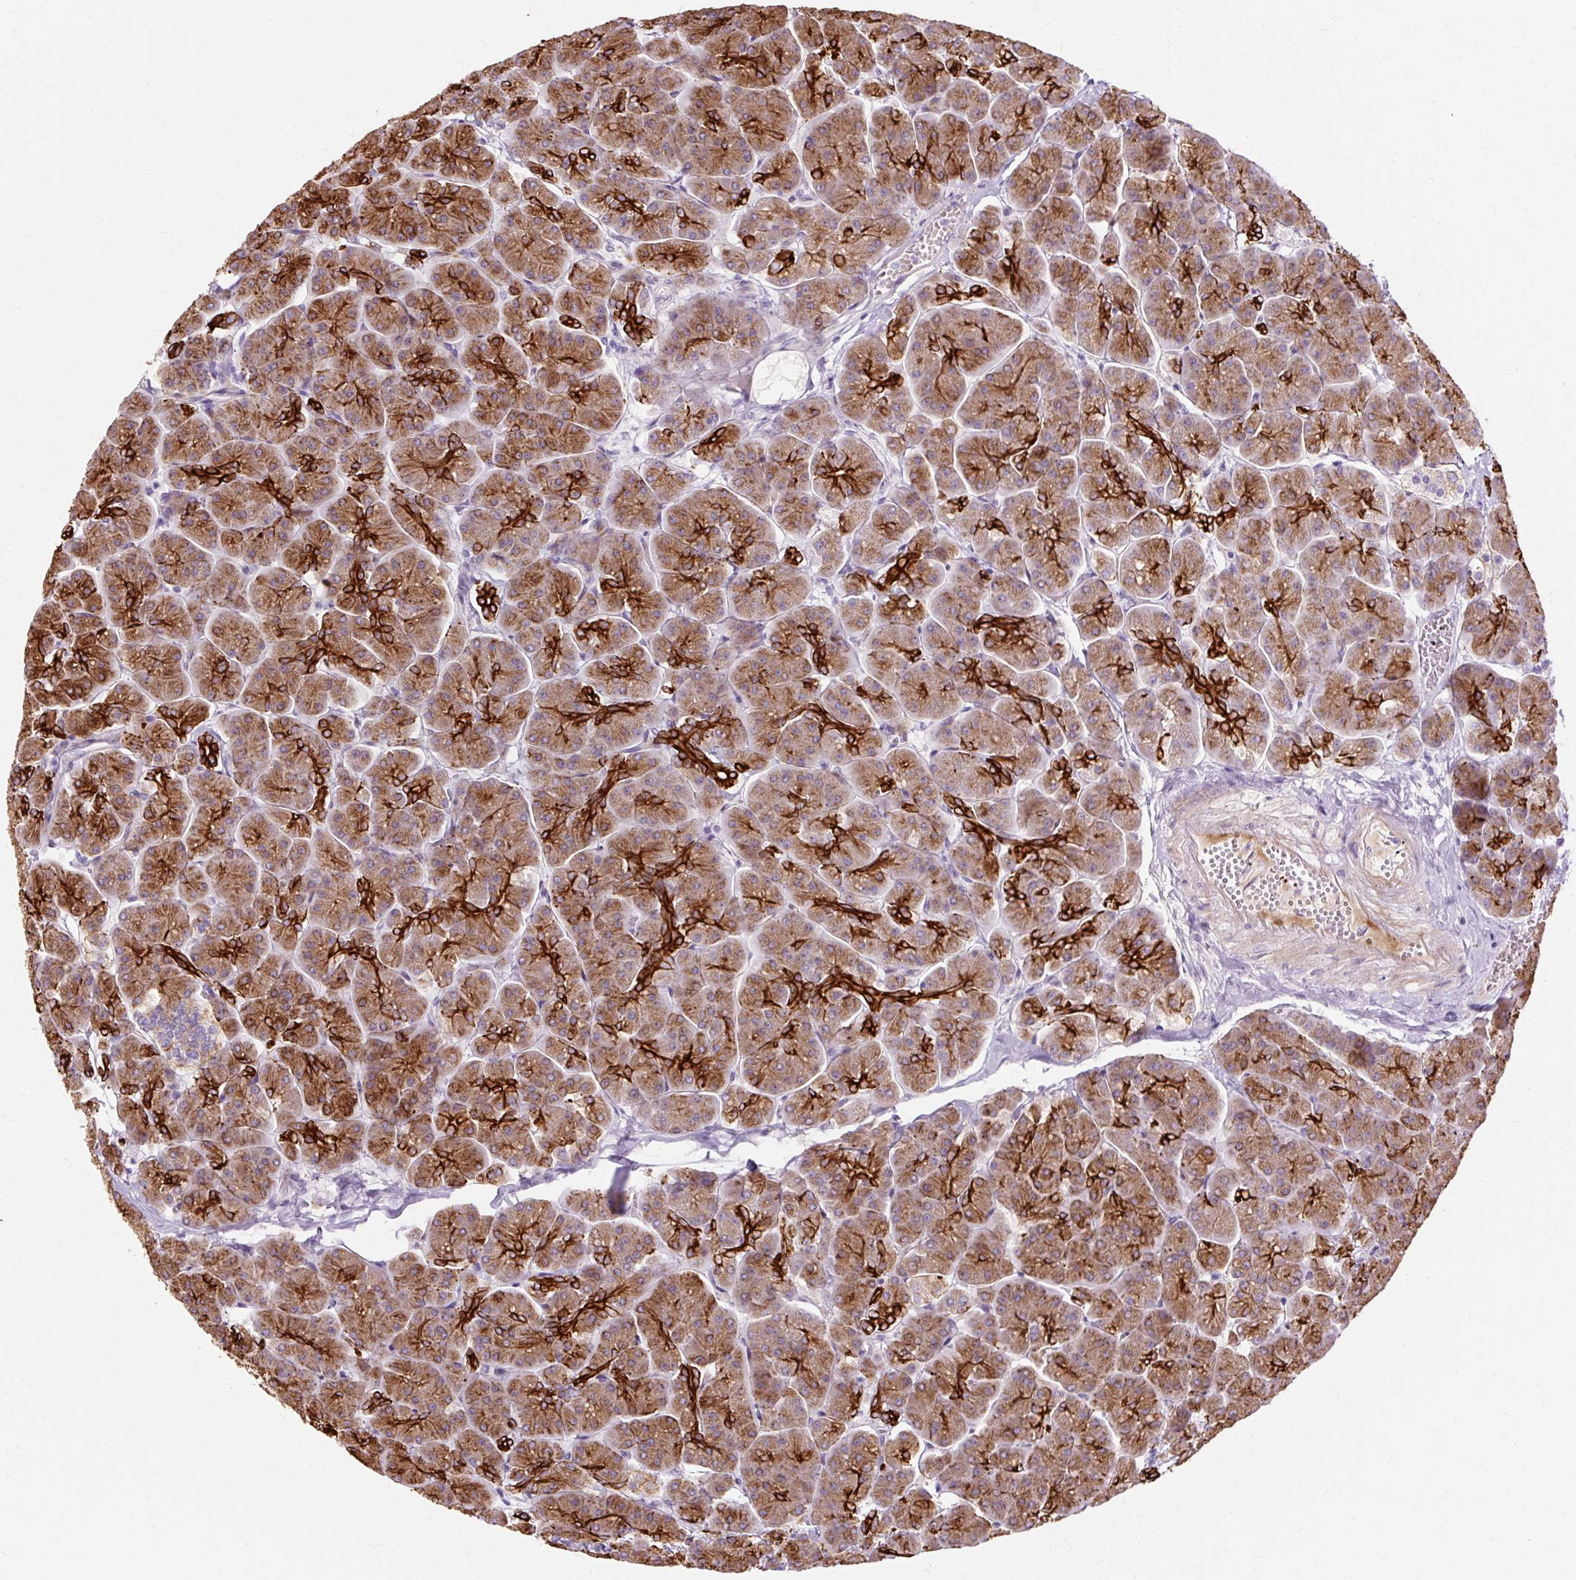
{"staining": {"intensity": "strong", "quantity": ">75%", "location": "cytoplasmic/membranous"}, "tissue": "pancreas", "cell_type": "Exocrine glandular cells", "image_type": "normal", "snomed": [{"axis": "morphology", "description": "Normal tissue, NOS"}, {"axis": "topography", "description": "Pancreas"}, {"axis": "topography", "description": "Peripheral nerve tissue"}], "caption": "Pancreas stained with a brown dye displays strong cytoplasmic/membranous positive expression in approximately >75% of exocrine glandular cells.", "gene": "DCTN4", "patient": {"sex": "male", "age": 54}}